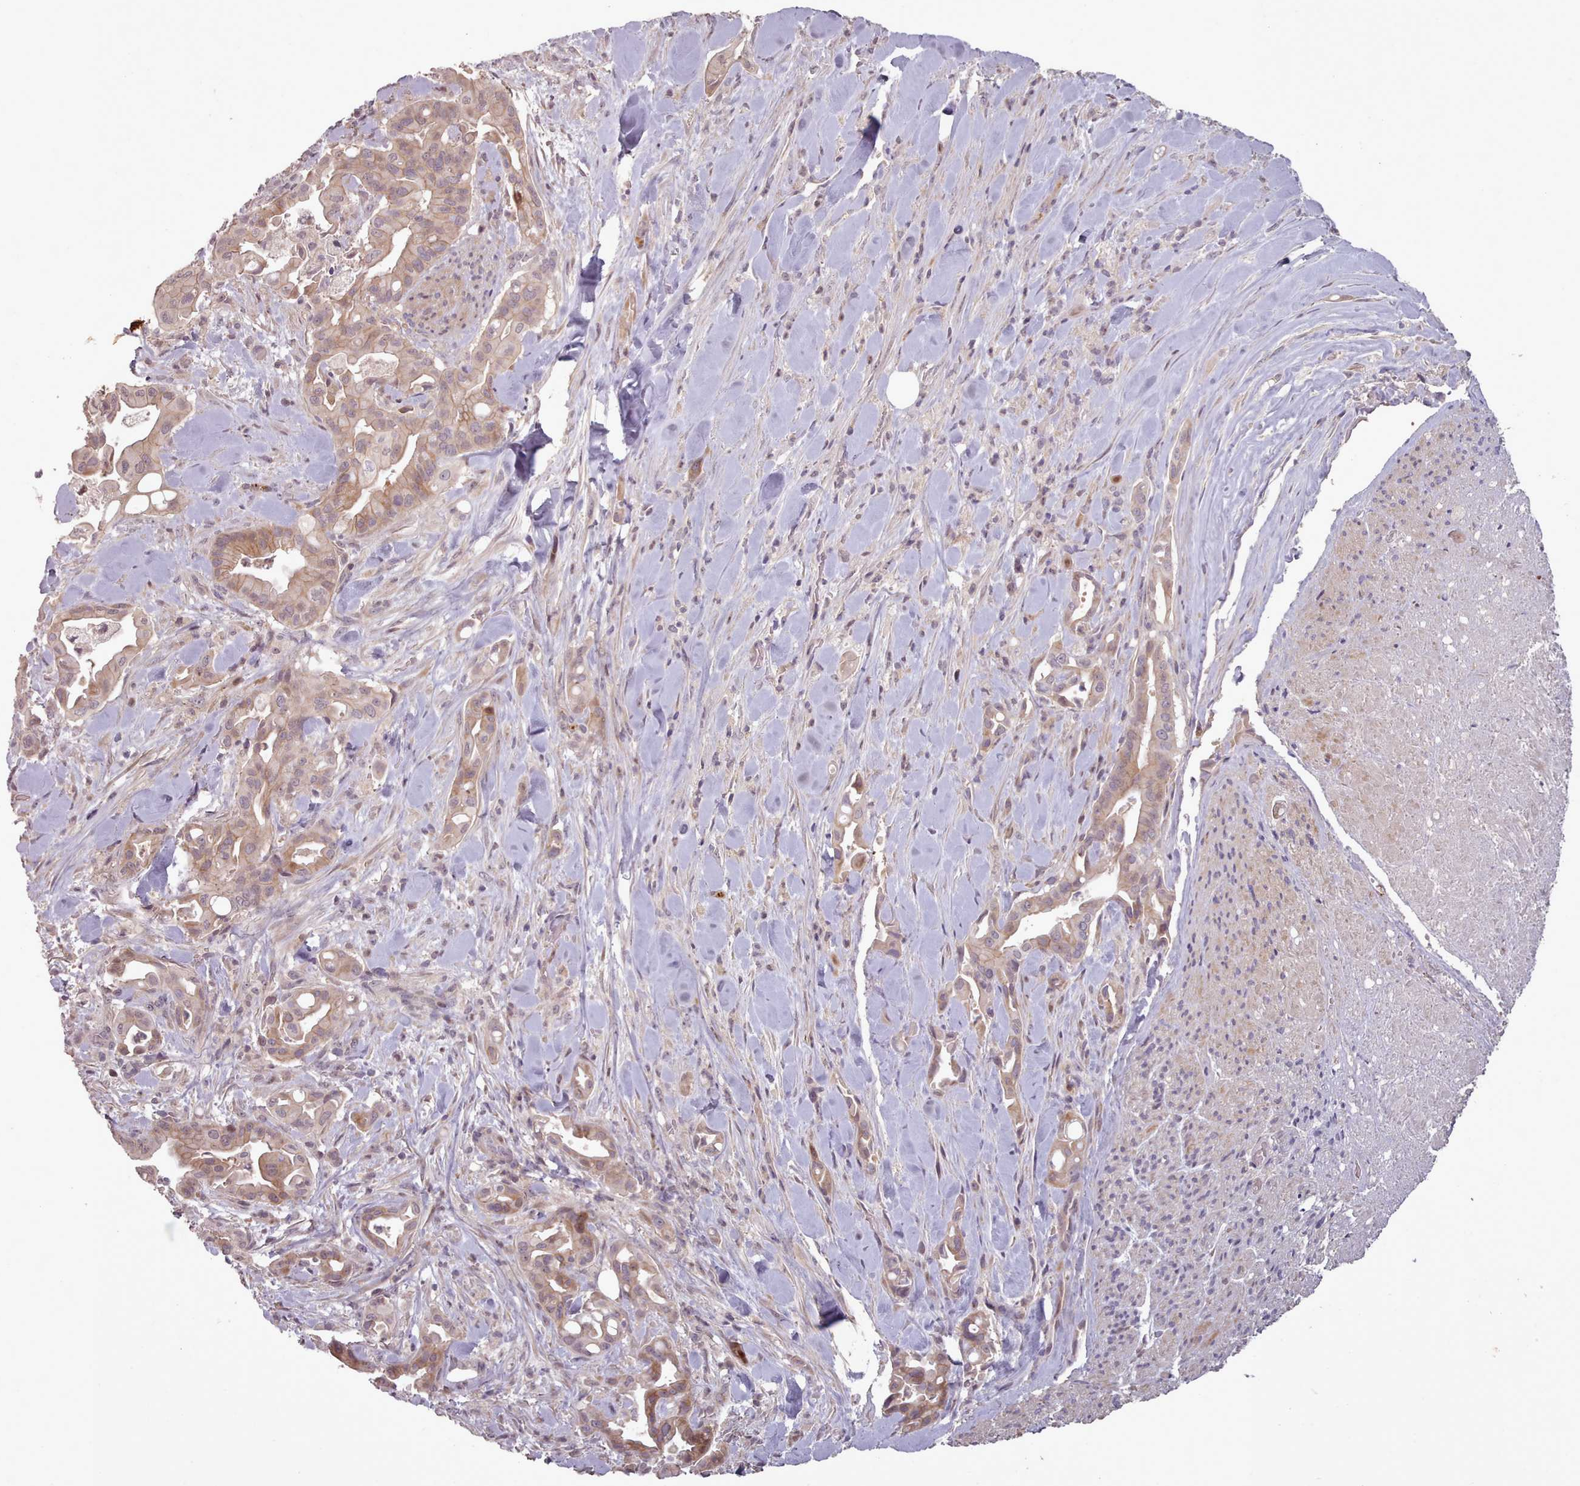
{"staining": {"intensity": "weak", "quantity": ">75%", "location": "cytoplasmic/membranous"}, "tissue": "liver cancer", "cell_type": "Tumor cells", "image_type": "cancer", "snomed": [{"axis": "morphology", "description": "Cholangiocarcinoma"}, {"axis": "topography", "description": "Liver"}], "caption": "Immunohistochemical staining of liver cancer (cholangiocarcinoma) exhibits low levels of weak cytoplasmic/membranous protein positivity in about >75% of tumor cells.", "gene": "LEFTY2", "patient": {"sex": "female", "age": 68}}